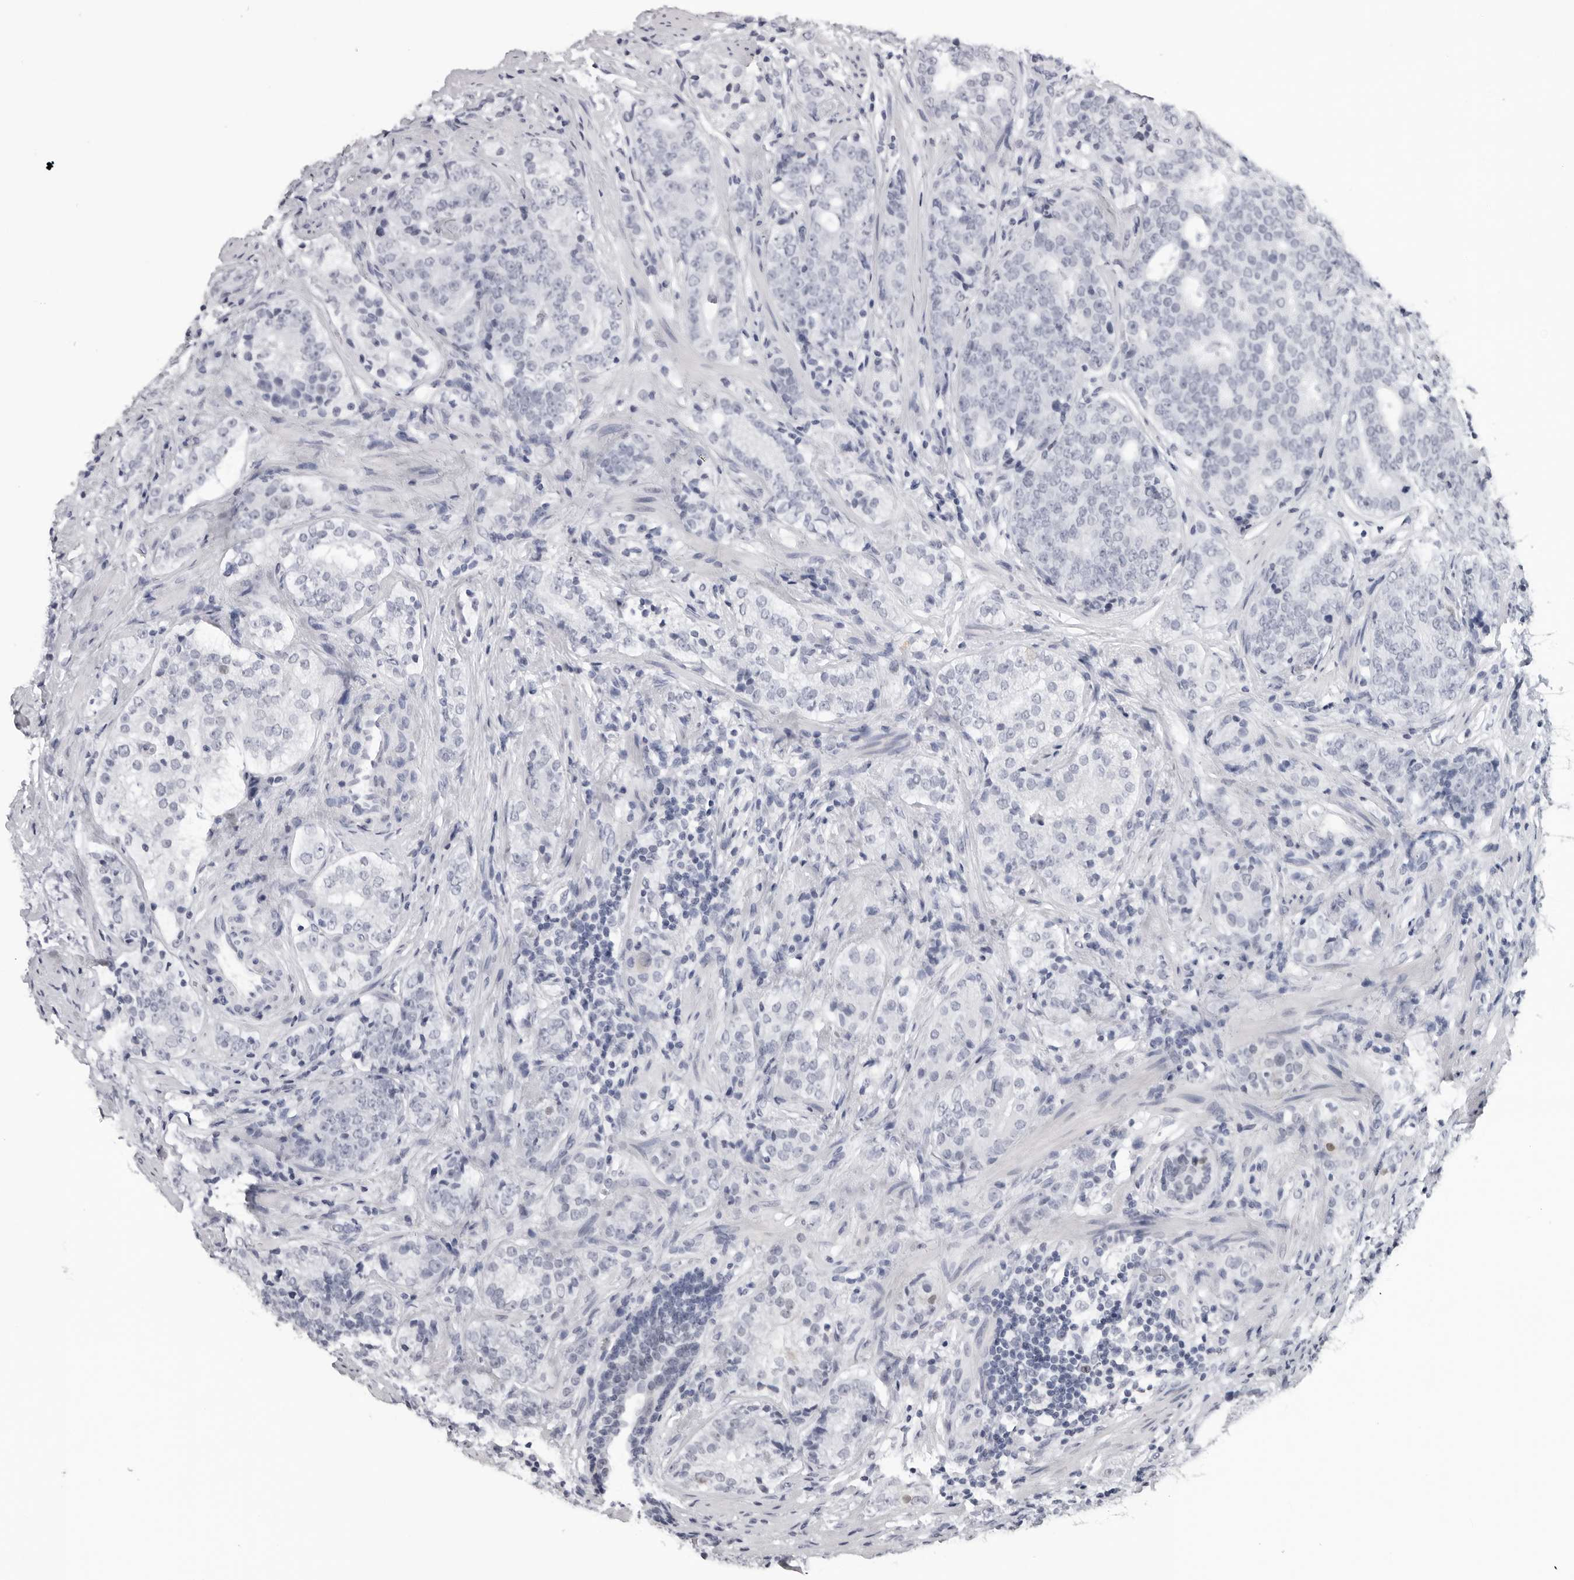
{"staining": {"intensity": "negative", "quantity": "none", "location": "none"}, "tissue": "prostate cancer", "cell_type": "Tumor cells", "image_type": "cancer", "snomed": [{"axis": "morphology", "description": "Adenocarcinoma, High grade"}, {"axis": "topography", "description": "Prostate"}], "caption": "Prostate adenocarcinoma (high-grade) stained for a protein using IHC reveals no expression tumor cells.", "gene": "ESPN", "patient": {"sex": "male", "age": 56}}